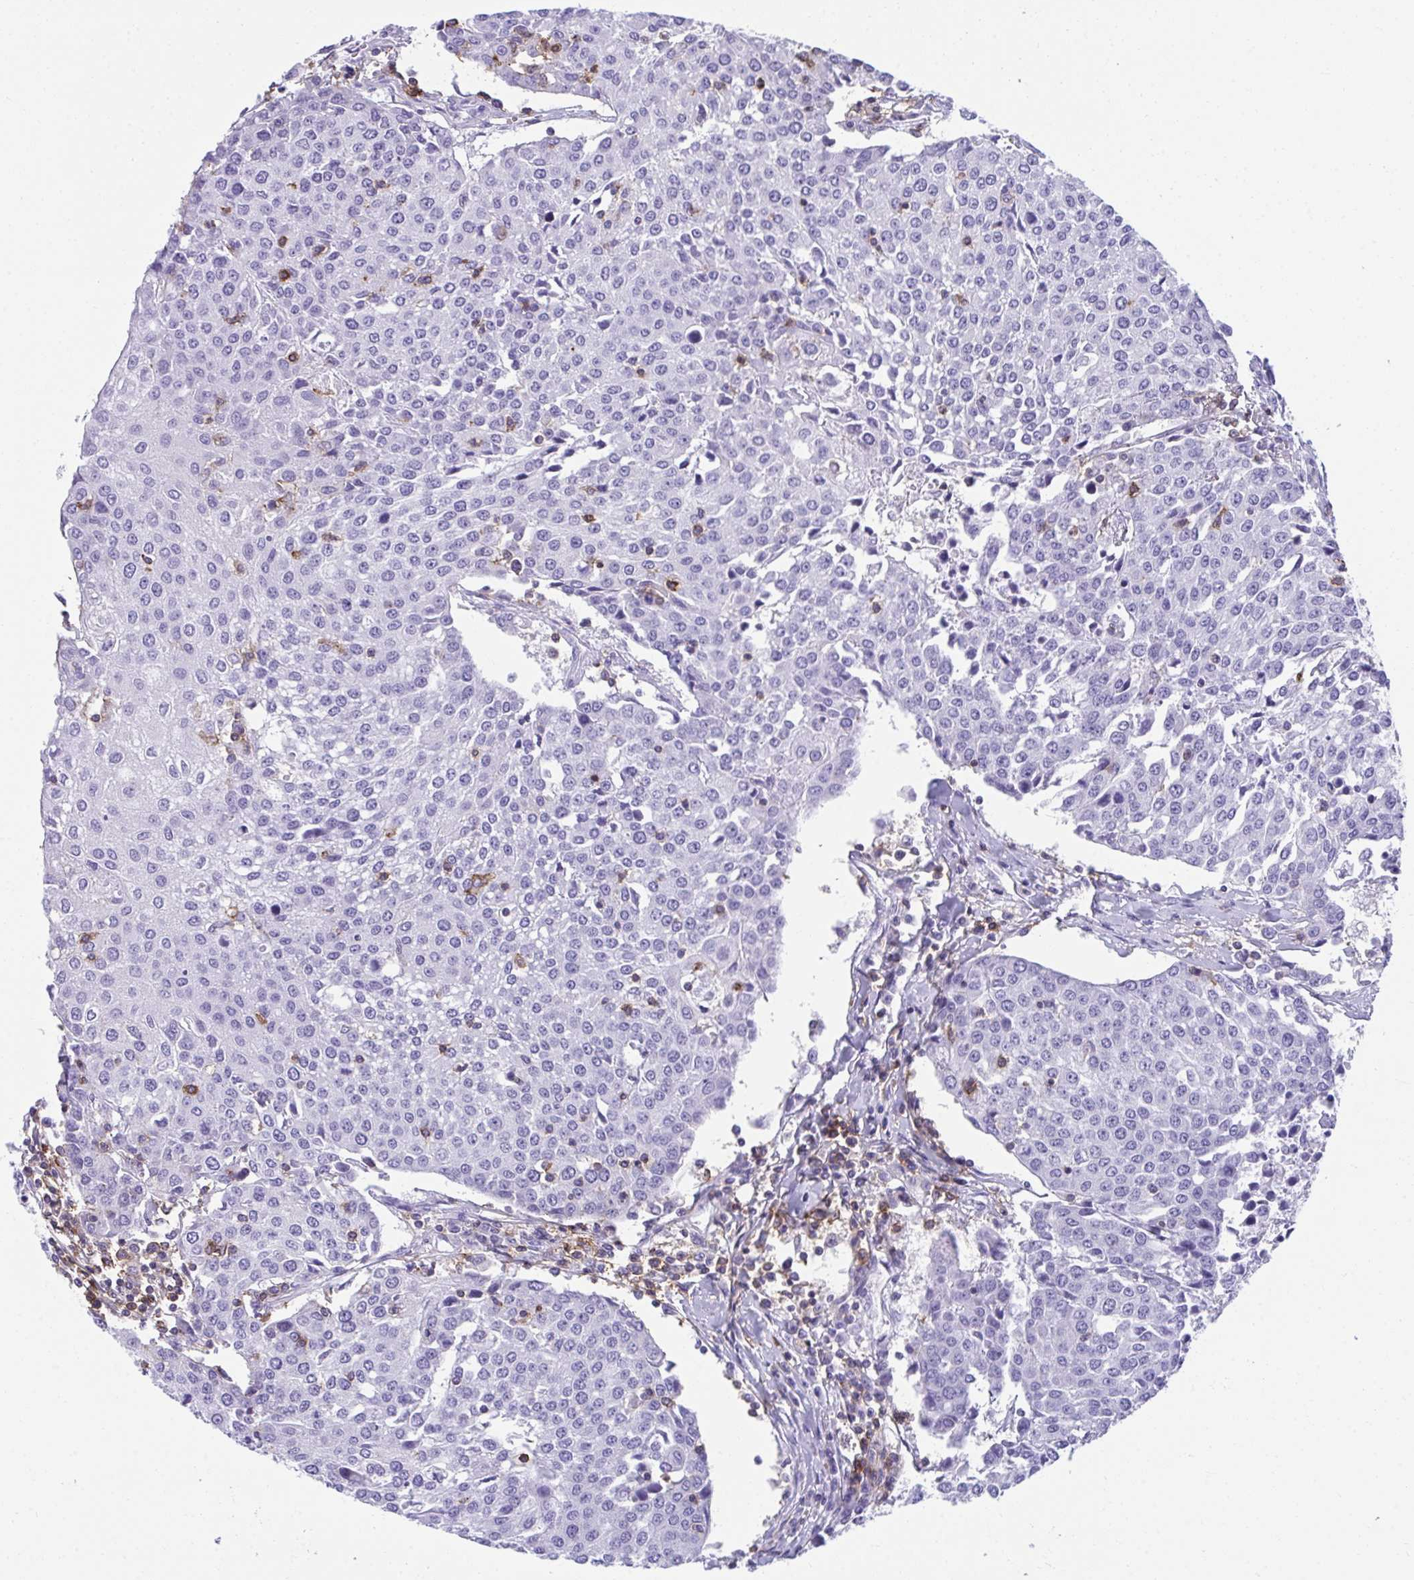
{"staining": {"intensity": "negative", "quantity": "none", "location": "none"}, "tissue": "urothelial cancer", "cell_type": "Tumor cells", "image_type": "cancer", "snomed": [{"axis": "morphology", "description": "Urothelial carcinoma, High grade"}, {"axis": "topography", "description": "Urinary bladder"}], "caption": "Immunohistochemistry of urothelial carcinoma (high-grade) shows no positivity in tumor cells.", "gene": "SPN", "patient": {"sex": "female", "age": 85}}